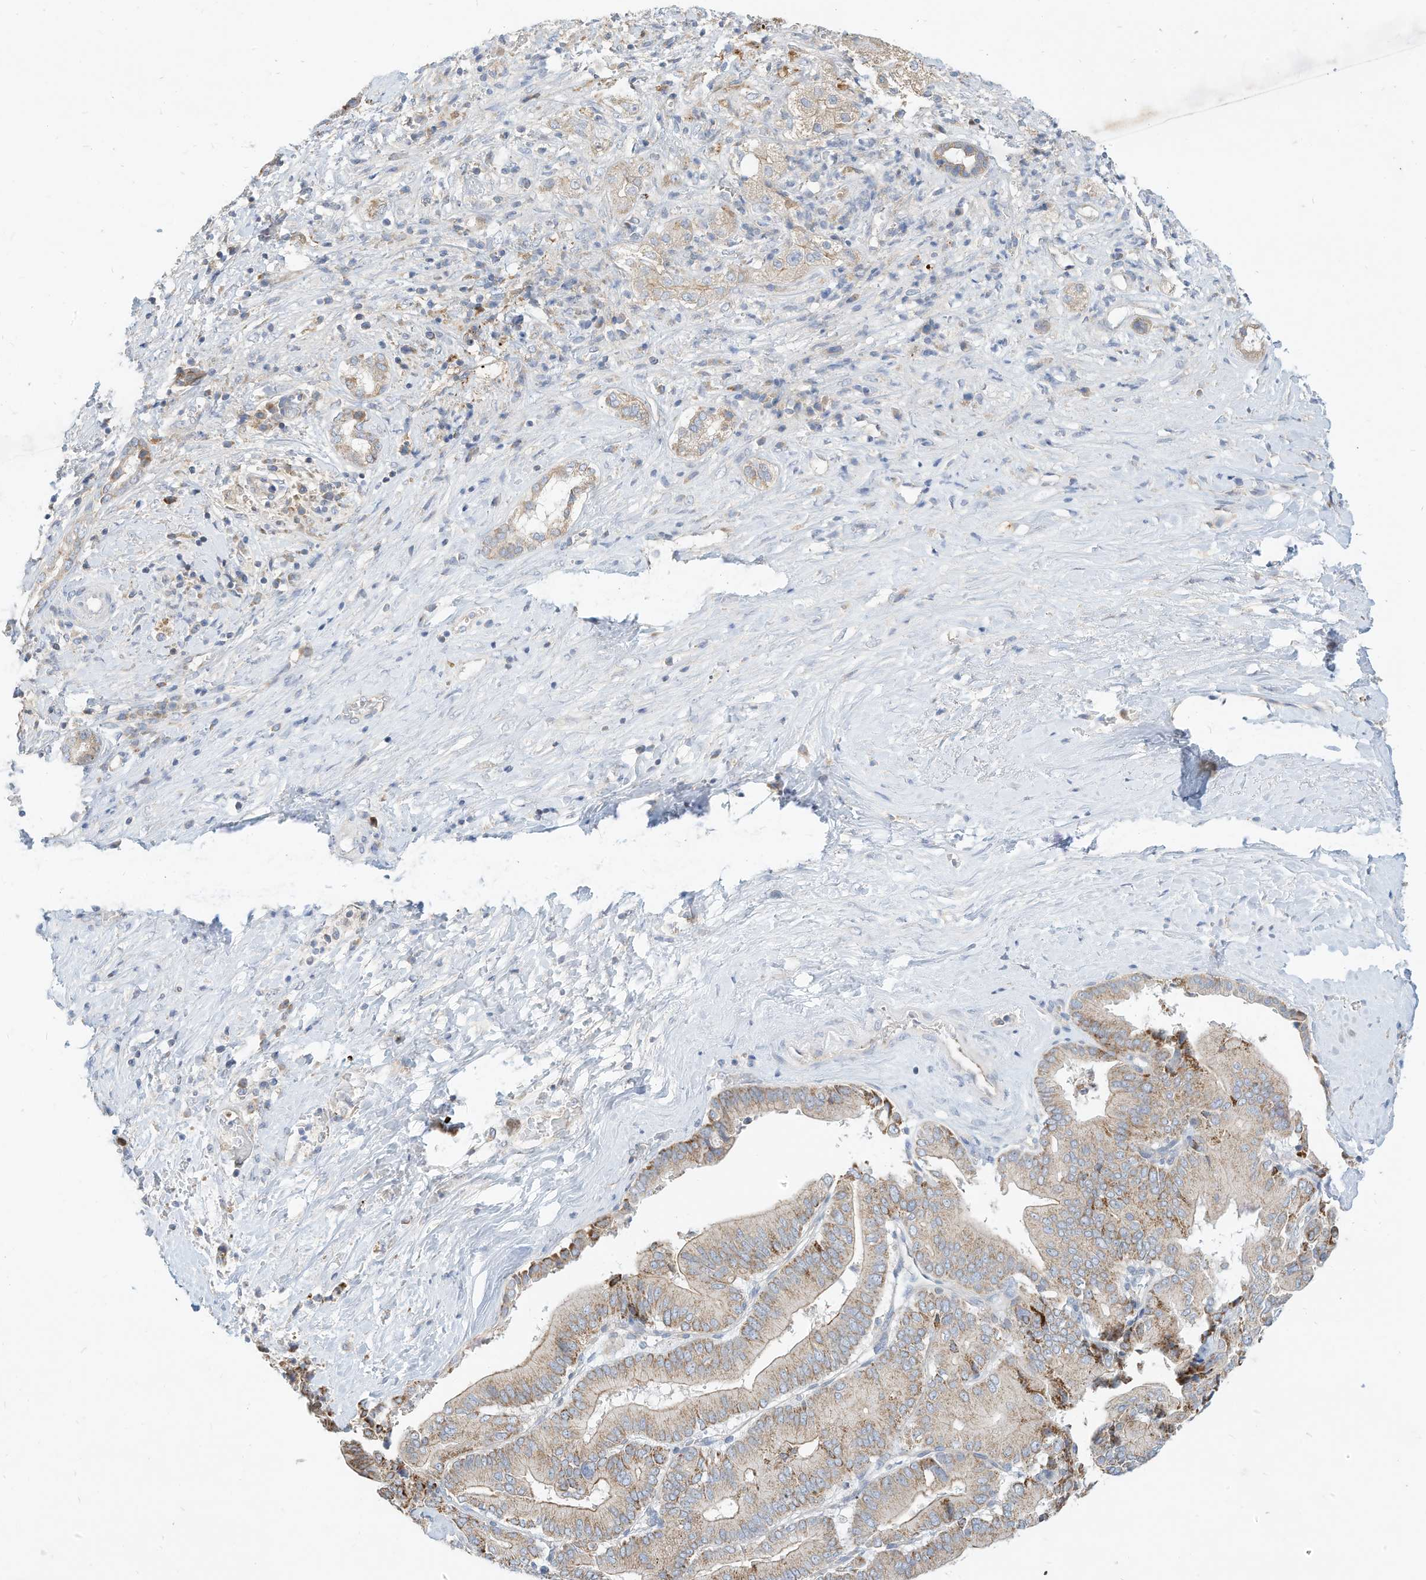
{"staining": {"intensity": "weak", "quantity": "25%-75%", "location": "cytoplasmic/membranous"}, "tissue": "liver cancer", "cell_type": "Tumor cells", "image_type": "cancer", "snomed": [{"axis": "morphology", "description": "Cholangiocarcinoma"}, {"axis": "topography", "description": "Liver"}], "caption": "Weak cytoplasmic/membranous staining is appreciated in about 25%-75% of tumor cells in liver cancer (cholangiocarcinoma). (DAB (3,3'-diaminobenzidine) IHC, brown staining for protein, blue staining for nuclei).", "gene": "RHOH", "patient": {"sex": "female", "age": 75}}